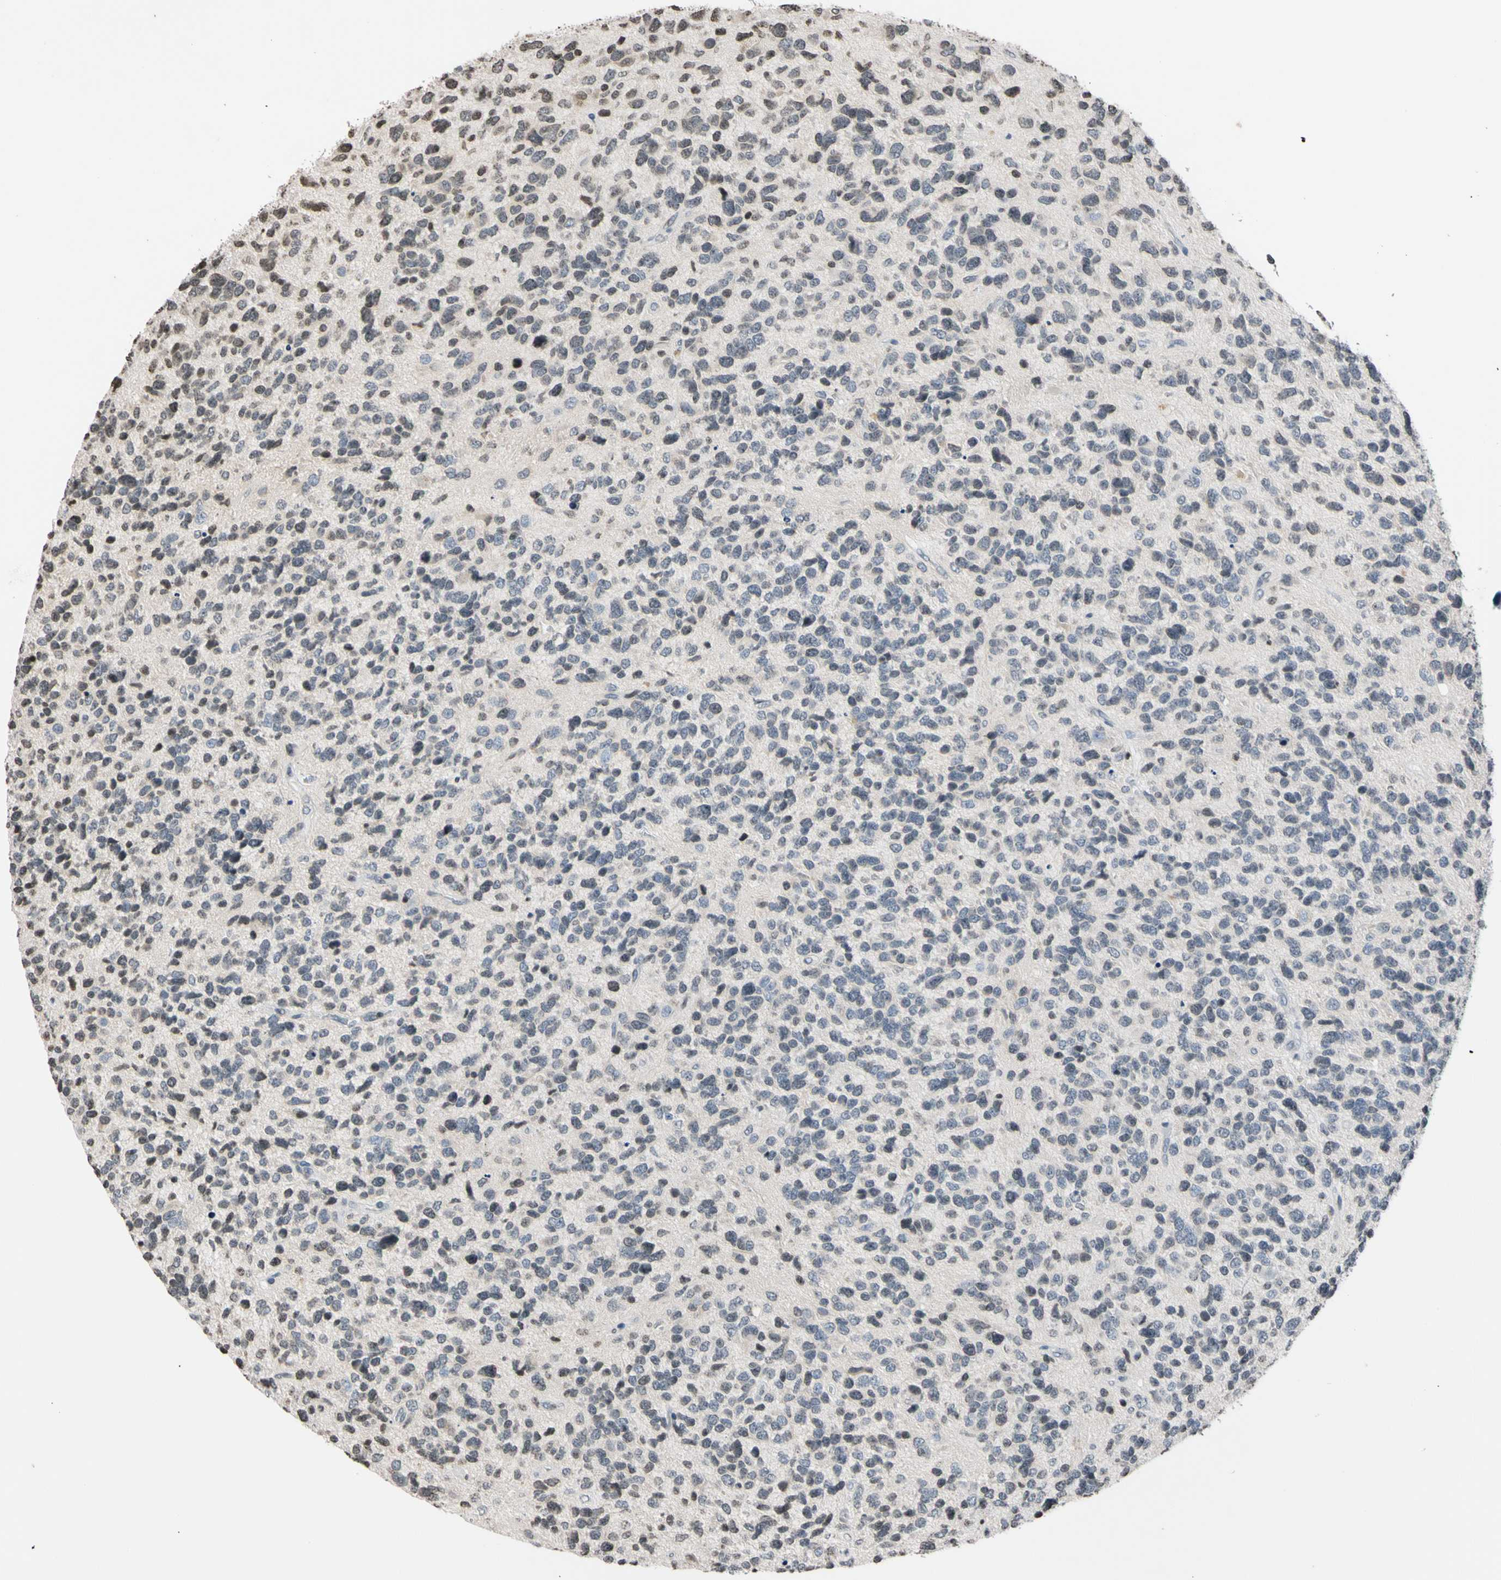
{"staining": {"intensity": "weak", "quantity": "<25%", "location": "nuclear"}, "tissue": "glioma", "cell_type": "Tumor cells", "image_type": "cancer", "snomed": [{"axis": "morphology", "description": "Glioma, malignant, High grade"}, {"axis": "topography", "description": "Brain"}], "caption": "Immunohistochemistry (IHC) image of neoplastic tissue: malignant glioma (high-grade) stained with DAB shows no significant protein positivity in tumor cells.", "gene": "GPX4", "patient": {"sex": "female", "age": 58}}